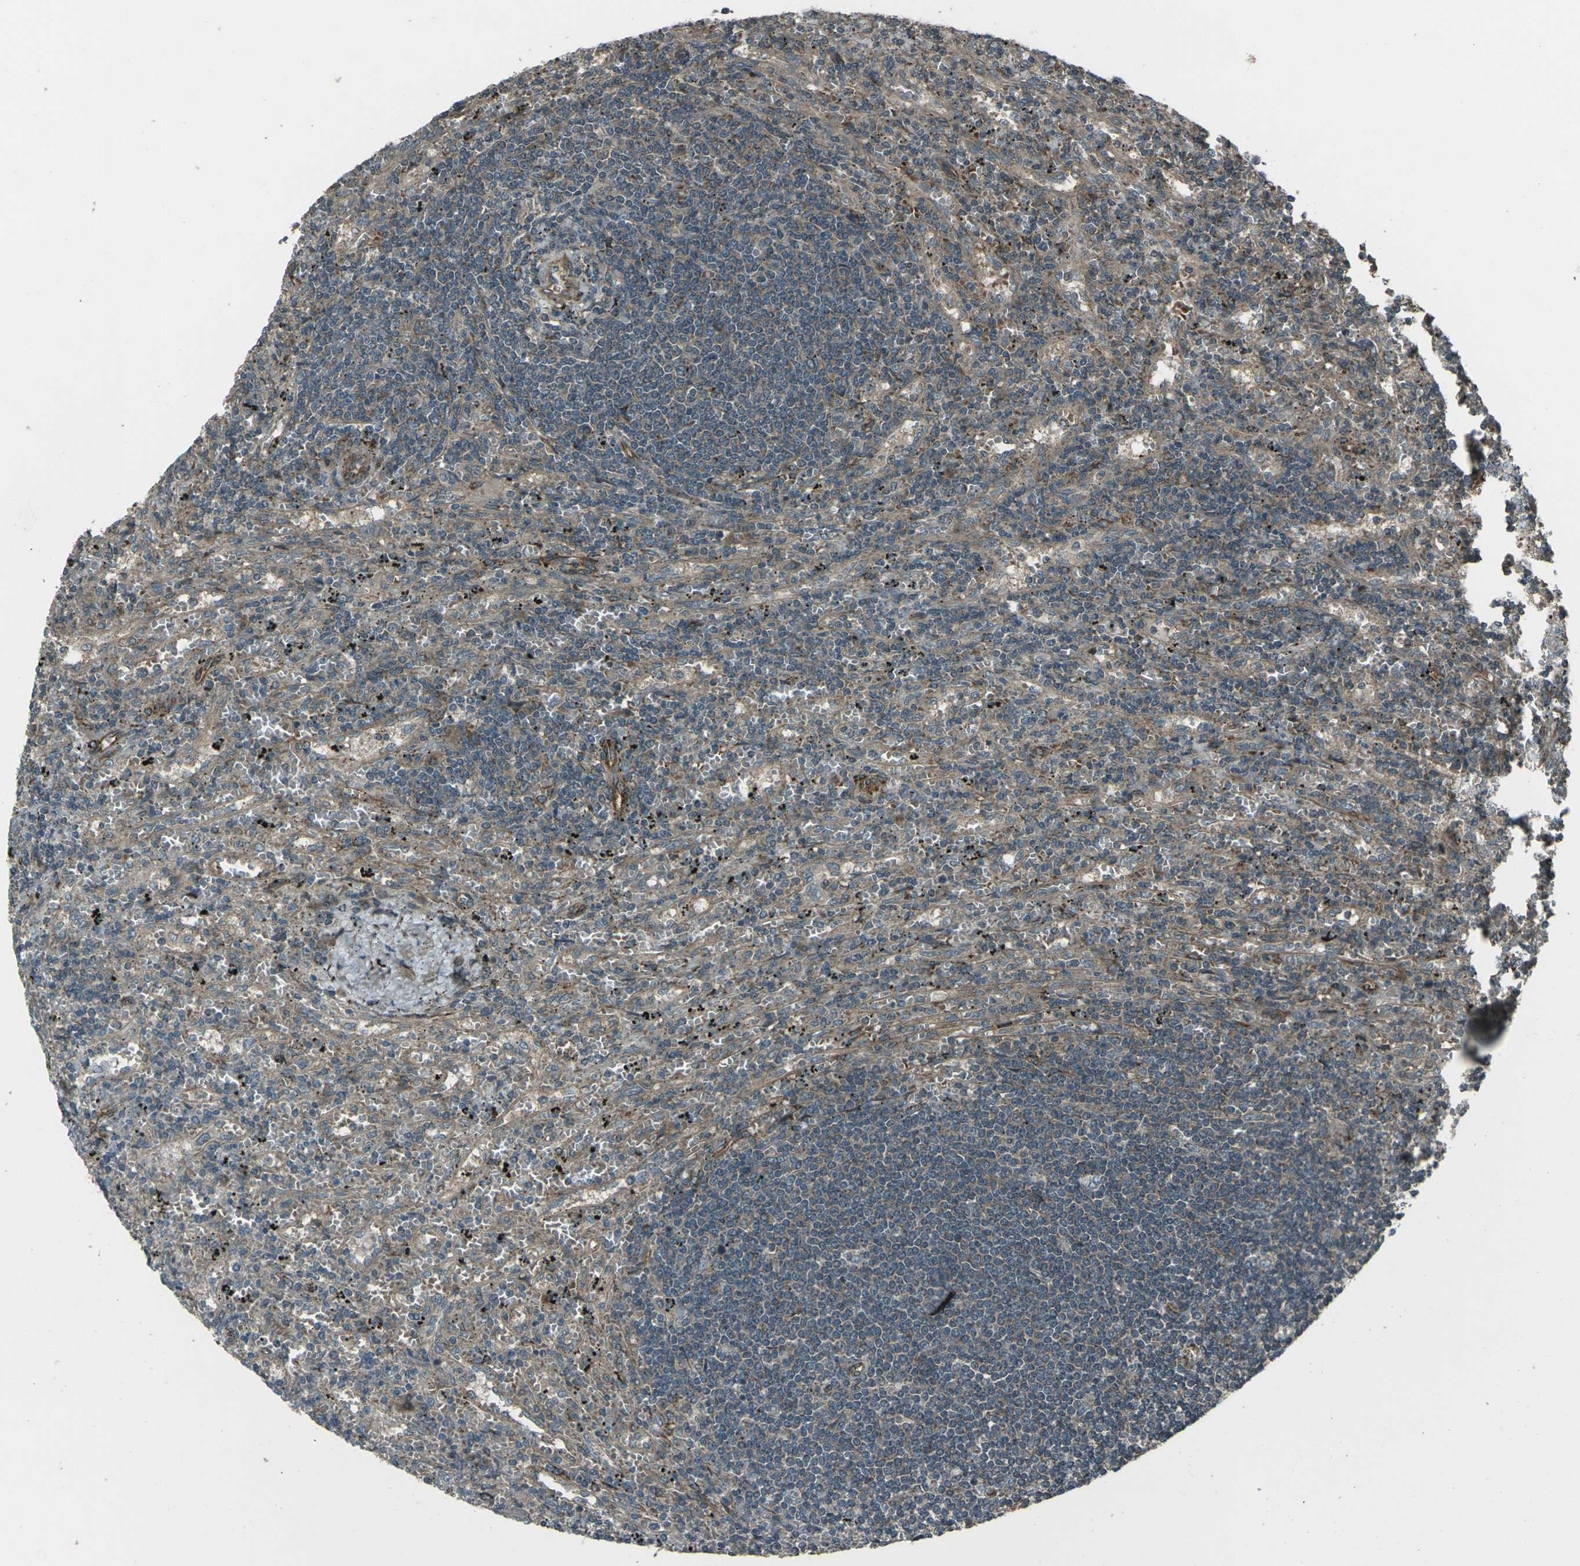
{"staining": {"intensity": "weak", "quantity": ">75%", "location": "cytoplasmic/membranous"}, "tissue": "lymphoma", "cell_type": "Tumor cells", "image_type": "cancer", "snomed": [{"axis": "morphology", "description": "Malignant lymphoma, non-Hodgkin's type, Low grade"}, {"axis": "topography", "description": "Spleen"}], "caption": "This is an image of immunohistochemistry (IHC) staining of lymphoma, which shows weak expression in the cytoplasmic/membranous of tumor cells.", "gene": "LSMEM1", "patient": {"sex": "male", "age": 76}}